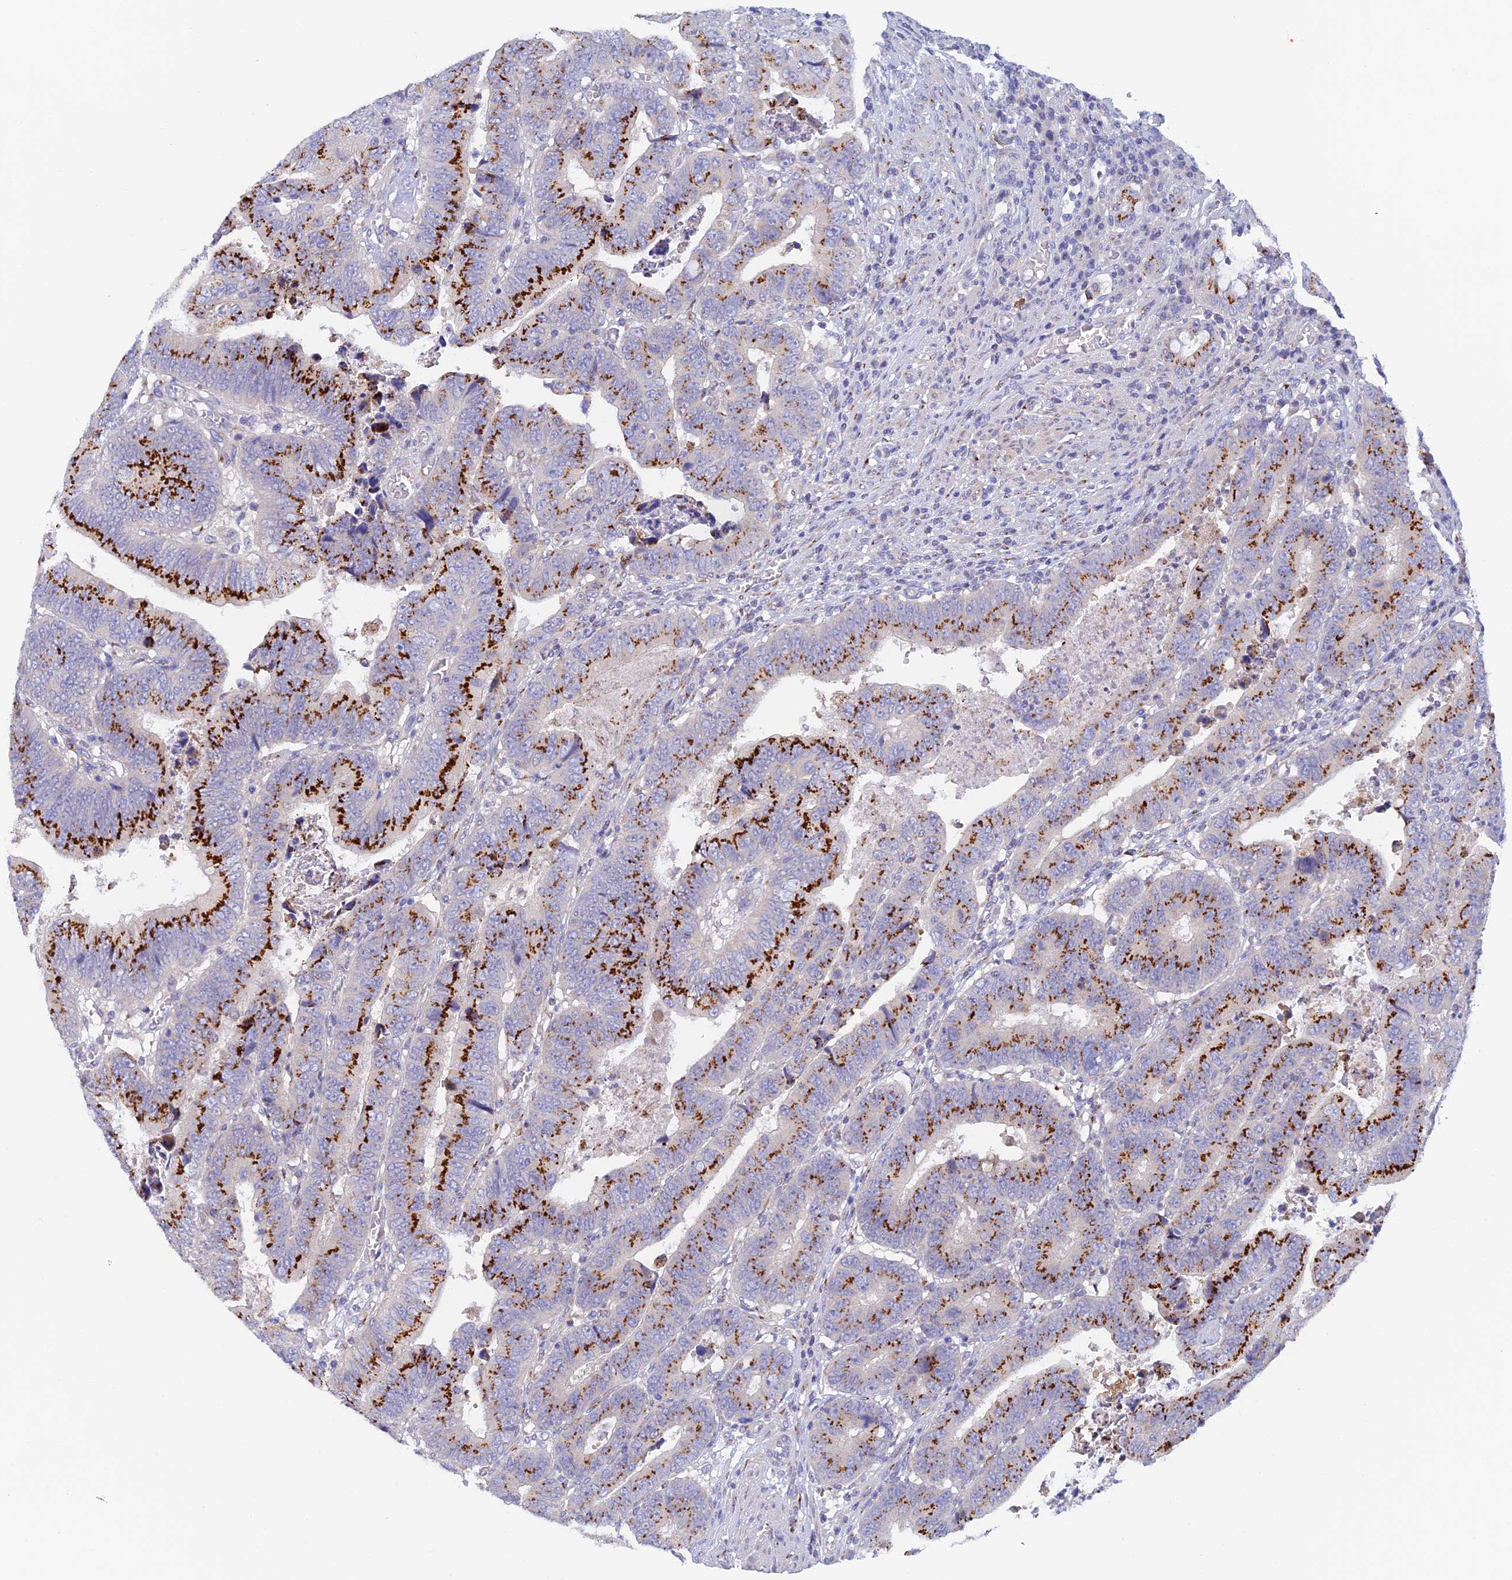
{"staining": {"intensity": "strong", "quantity": "25%-75%", "location": "cytoplasmic/membranous"}, "tissue": "colorectal cancer", "cell_type": "Tumor cells", "image_type": "cancer", "snomed": [{"axis": "morphology", "description": "Normal tissue, NOS"}, {"axis": "morphology", "description": "Adenocarcinoma, NOS"}, {"axis": "topography", "description": "Rectum"}], "caption": "Immunohistochemistry staining of colorectal adenocarcinoma, which displays high levels of strong cytoplasmic/membranous staining in approximately 25%-75% of tumor cells indicating strong cytoplasmic/membranous protein expression. The staining was performed using DAB (3,3'-diaminobenzidine) (brown) for protein detection and nuclei were counterstained in hematoxylin (blue).", "gene": "SLC24A3", "patient": {"sex": "female", "age": 65}}